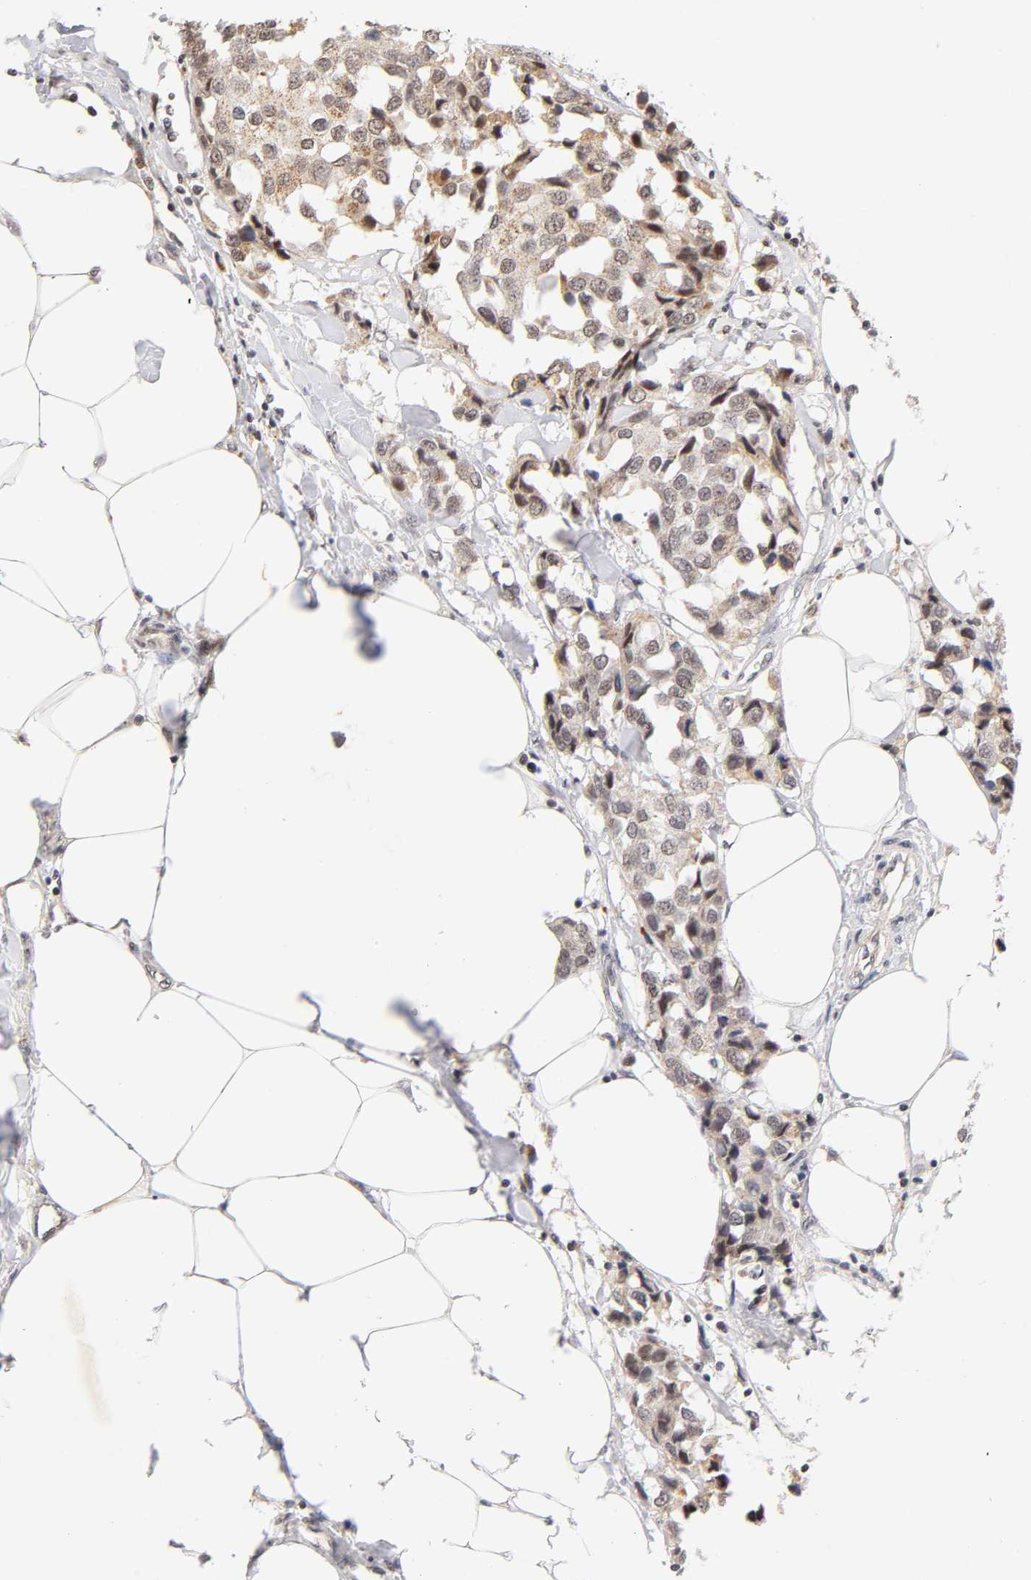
{"staining": {"intensity": "weak", "quantity": ">75%", "location": "cytoplasmic/membranous,nuclear"}, "tissue": "breast cancer", "cell_type": "Tumor cells", "image_type": "cancer", "snomed": [{"axis": "morphology", "description": "Duct carcinoma"}, {"axis": "topography", "description": "Breast"}], "caption": "There is low levels of weak cytoplasmic/membranous and nuclear expression in tumor cells of breast cancer, as demonstrated by immunohistochemical staining (brown color).", "gene": "TAF10", "patient": {"sex": "female", "age": 80}}